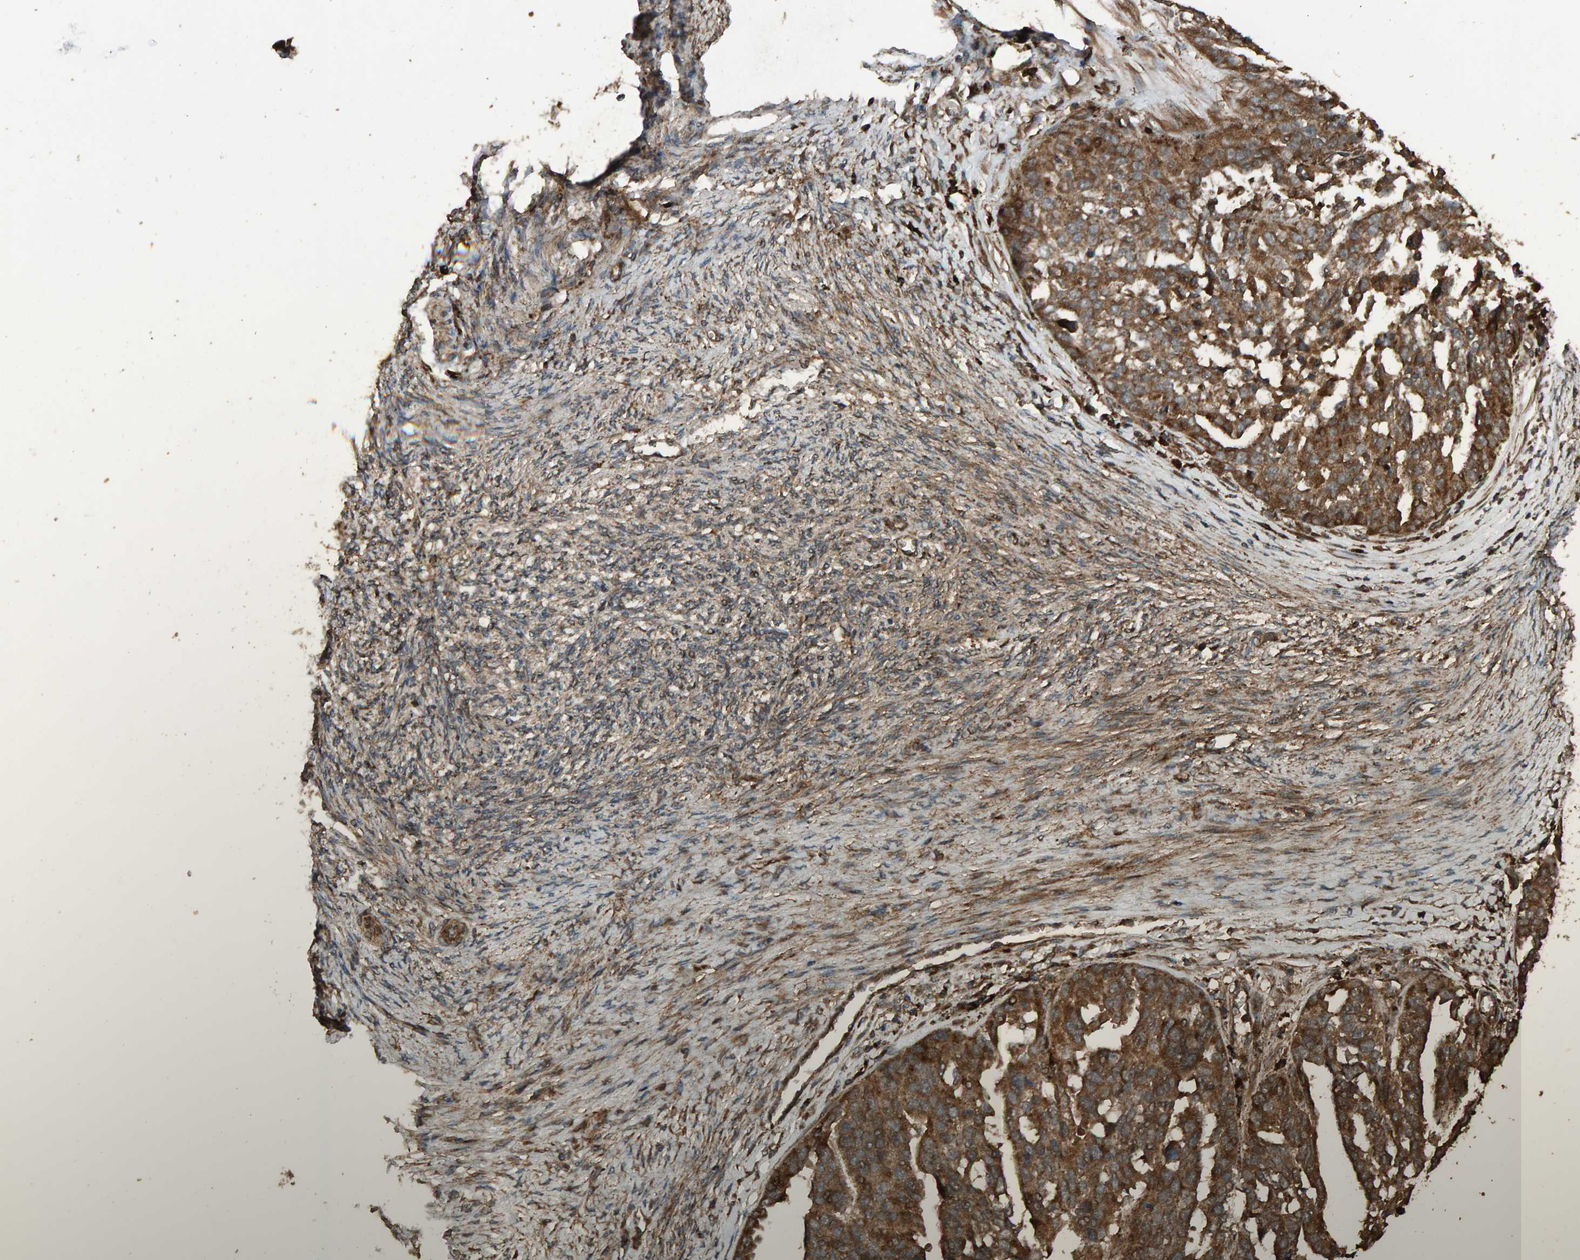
{"staining": {"intensity": "moderate", "quantity": ">75%", "location": "cytoplasmic/membranous"}, "tissue": "ovarian cancer", "cell_type": "Tumor cells", "image_type": "cancer", "snomed": [{"axis": "morphology", "description": "Cystadenocarcinoma, serous, NOS"}, {"axis": "topography", "description": "Ovary"}], "caption": "Immunohistochemical staining of human ovarian cancer shows medium levels of moderate cytoplasmic/membranous staining in about >75% of tumor cells. (Brightfield microscopy of DAB IHC at high magnification).", "gene": "DUS1L", "patient": {"sex": "female", "age": 44}}